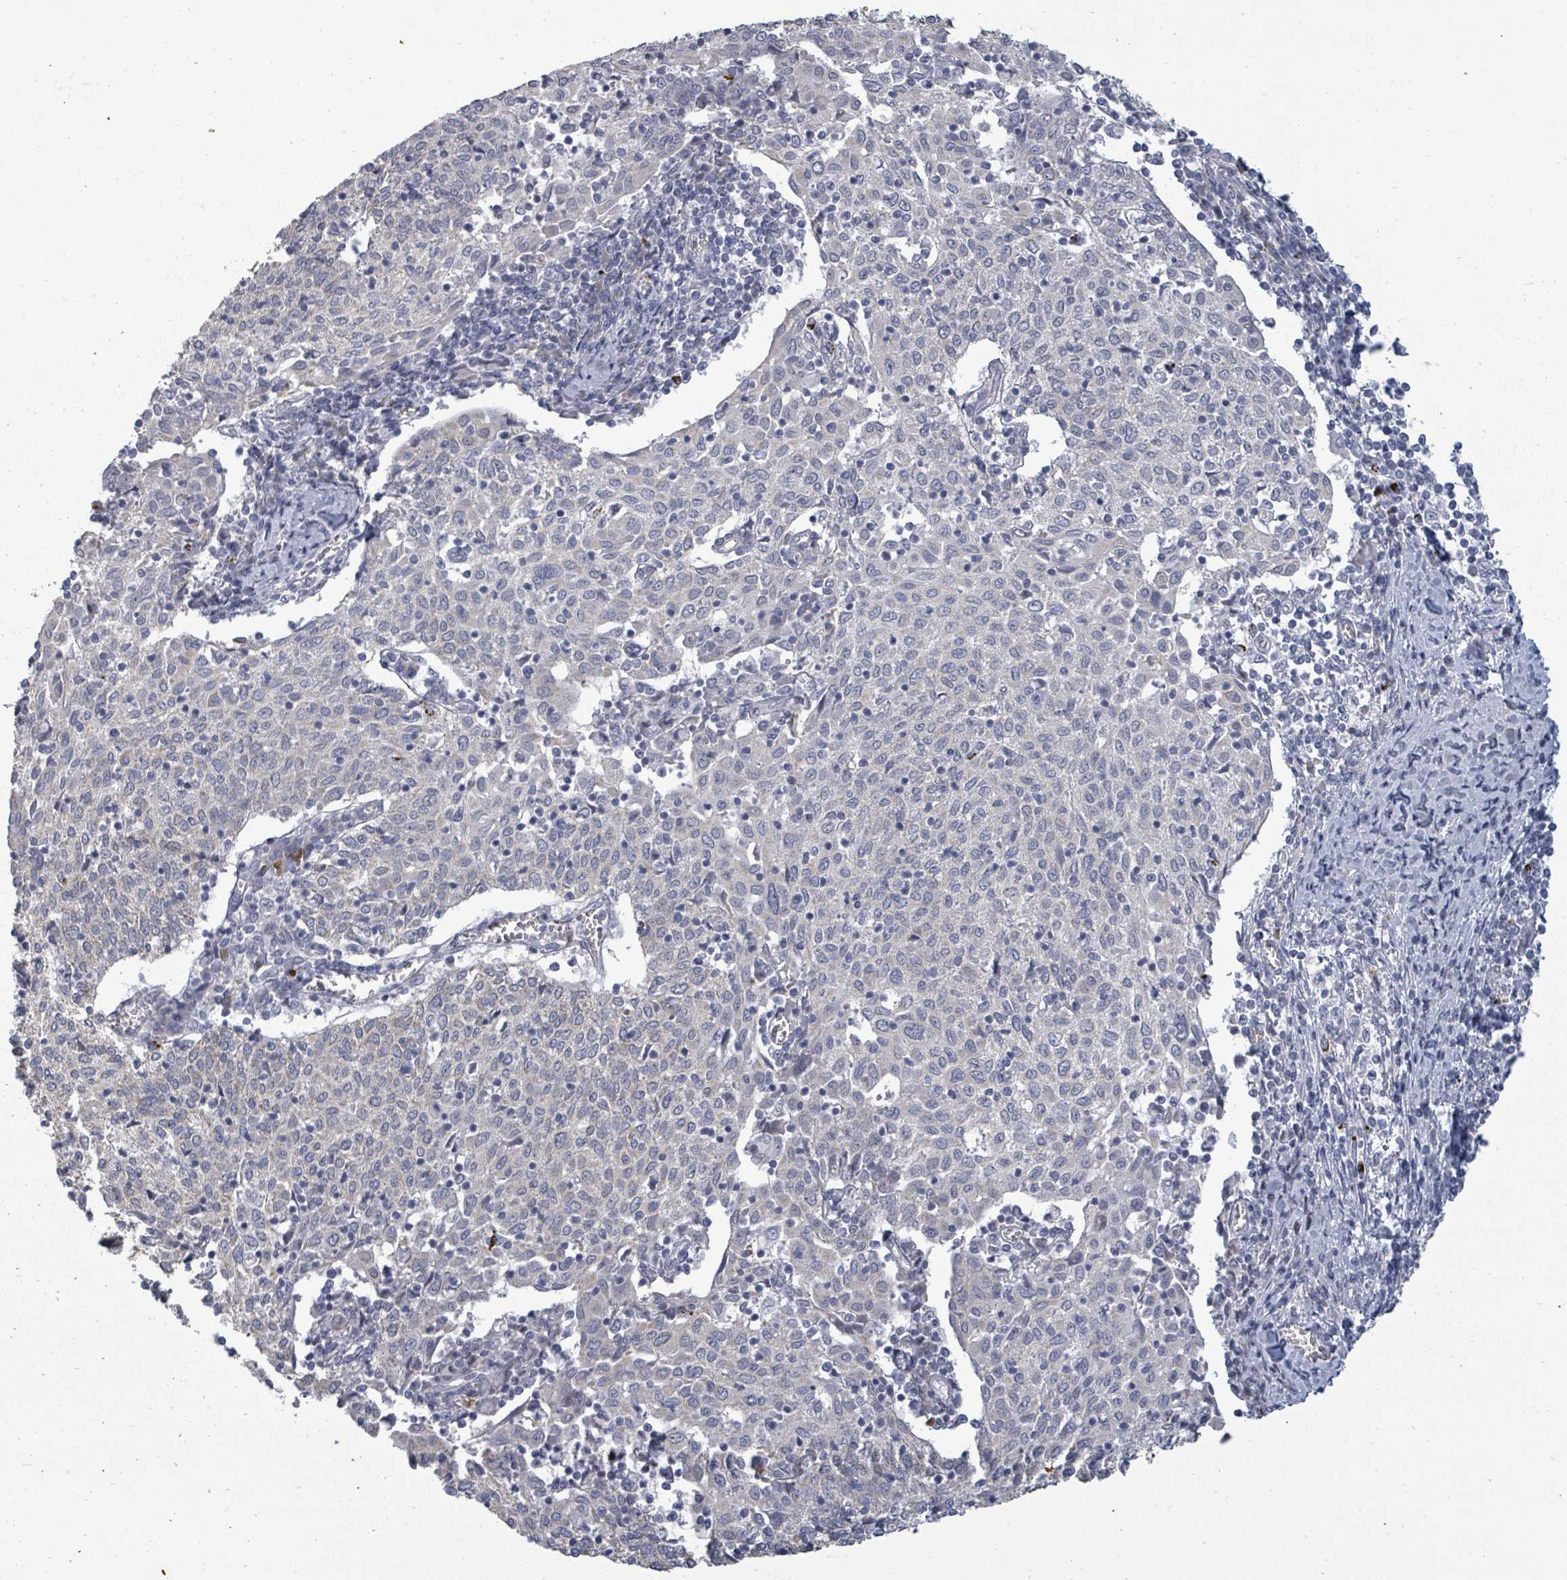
{"staining": {"intensity": "negative", "quantity": "none", "location": "none"}, "tissue": "cervical cancer", "cell_type": "Tumor cells", "image_type": "cancer", "snomed": [{"axis": "morphology", "description": "Squamous cell carcinoma, NOS"}, {"axis": "topography", "description": "Cervix"}], "caption": "The IHC histopathology image has no significant staining in tumor cells of cervical cancer (squamous cell carcinoma) tissue.", "gene": "ASB12", "patient": {"sex": "female", "age": 52}}